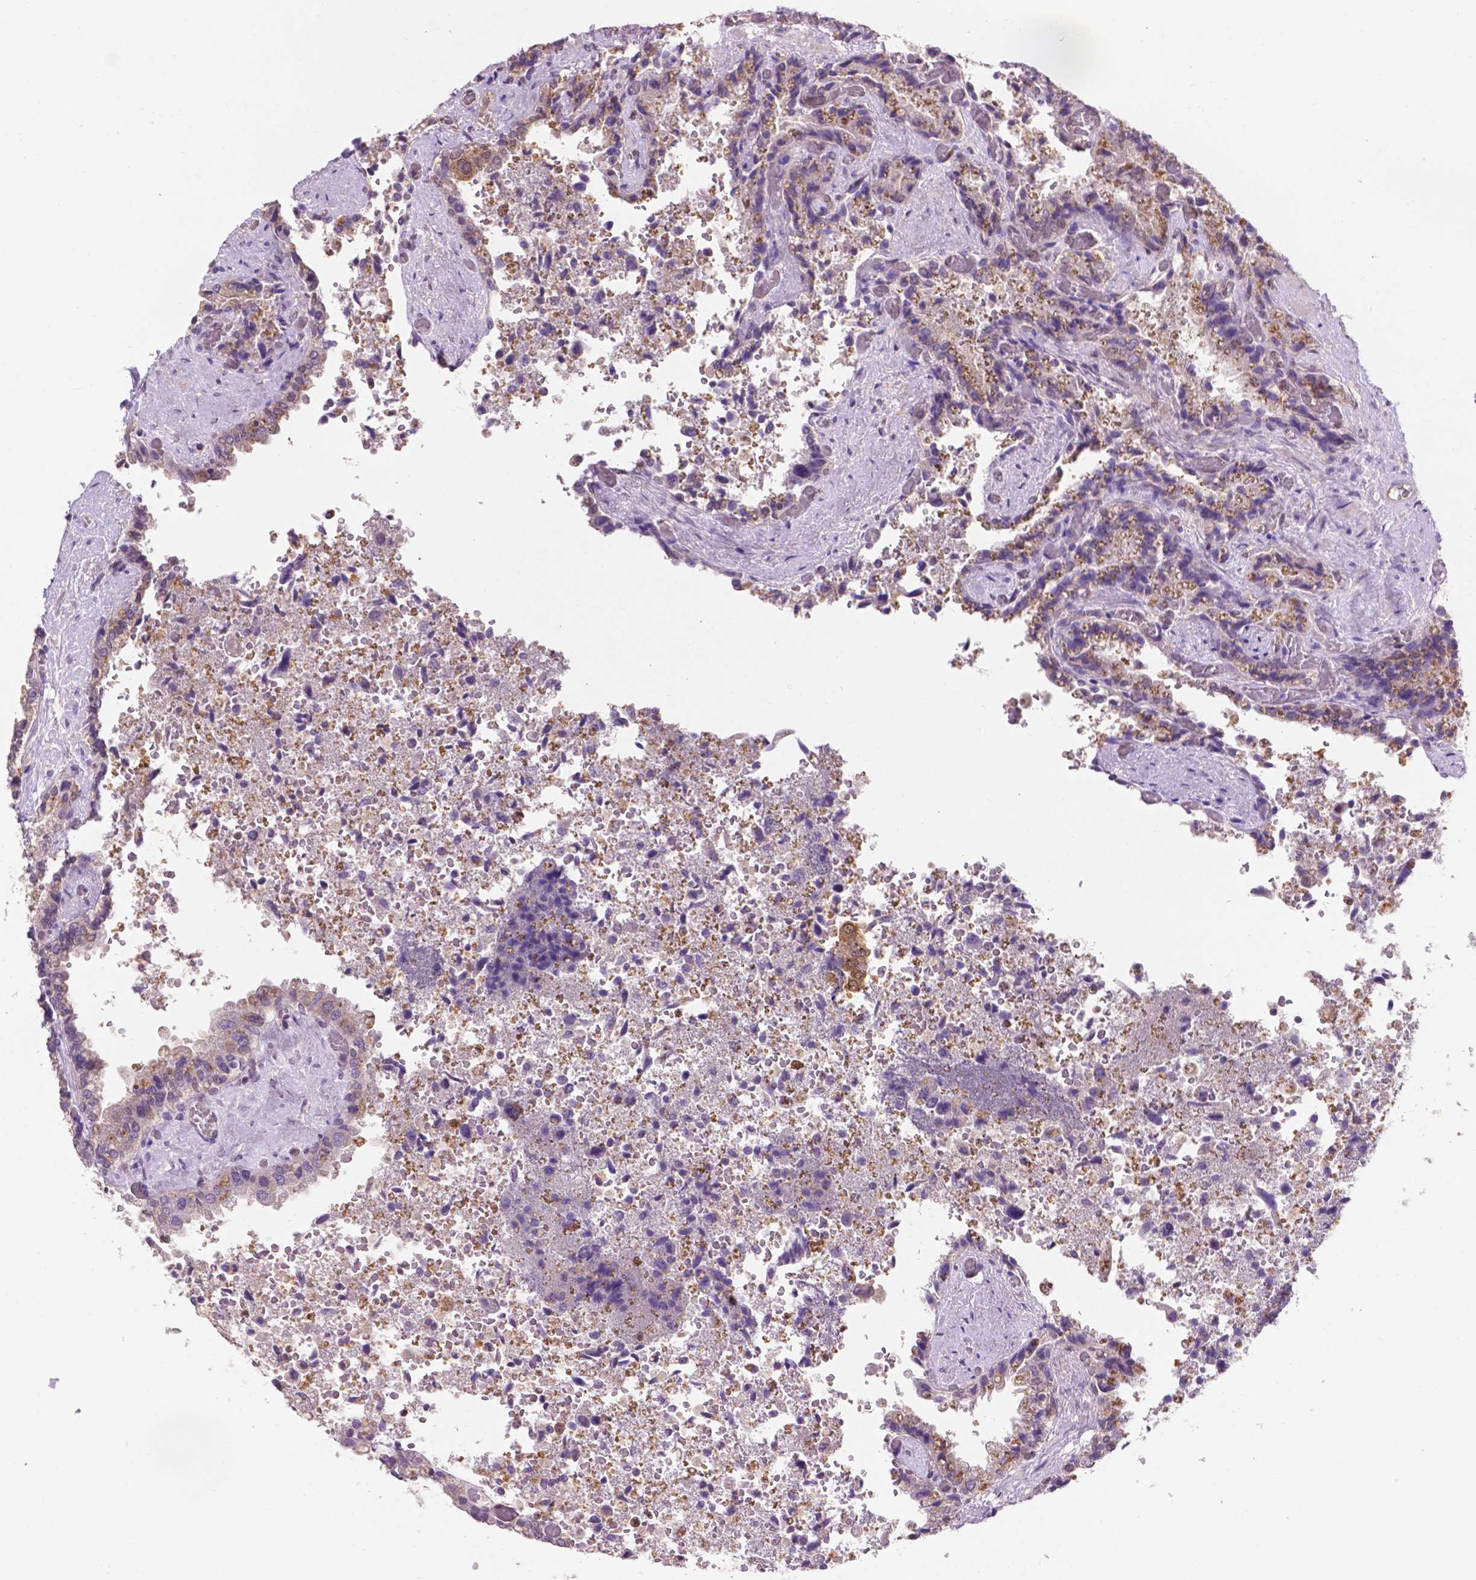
{"staining": {"intensity": "moderate", "quantity": "25%-75%", "location": "cytoplasmic/membranous,nuclear"}, "tissue": "seminal vesicle", "cell_type": "Glandular cells", "image_type": "normal", "snomed": [{"axis": "morphology", "description": "Normal tissue, NOS"}, {"axis": "topography", "description": "Seminal veicle"}], "caption": "Protein expression by immunohistochemistry exhibits moderate cytoplasmic/membranous,nuclear staining in approximately 25%-75% of glandular cells in benign seminal vesicle. (Brightfield microscopy of DAB IHC at high magnification).", "gene": "UBE2L6", "patient": {"sex": "male", "age": 57}}